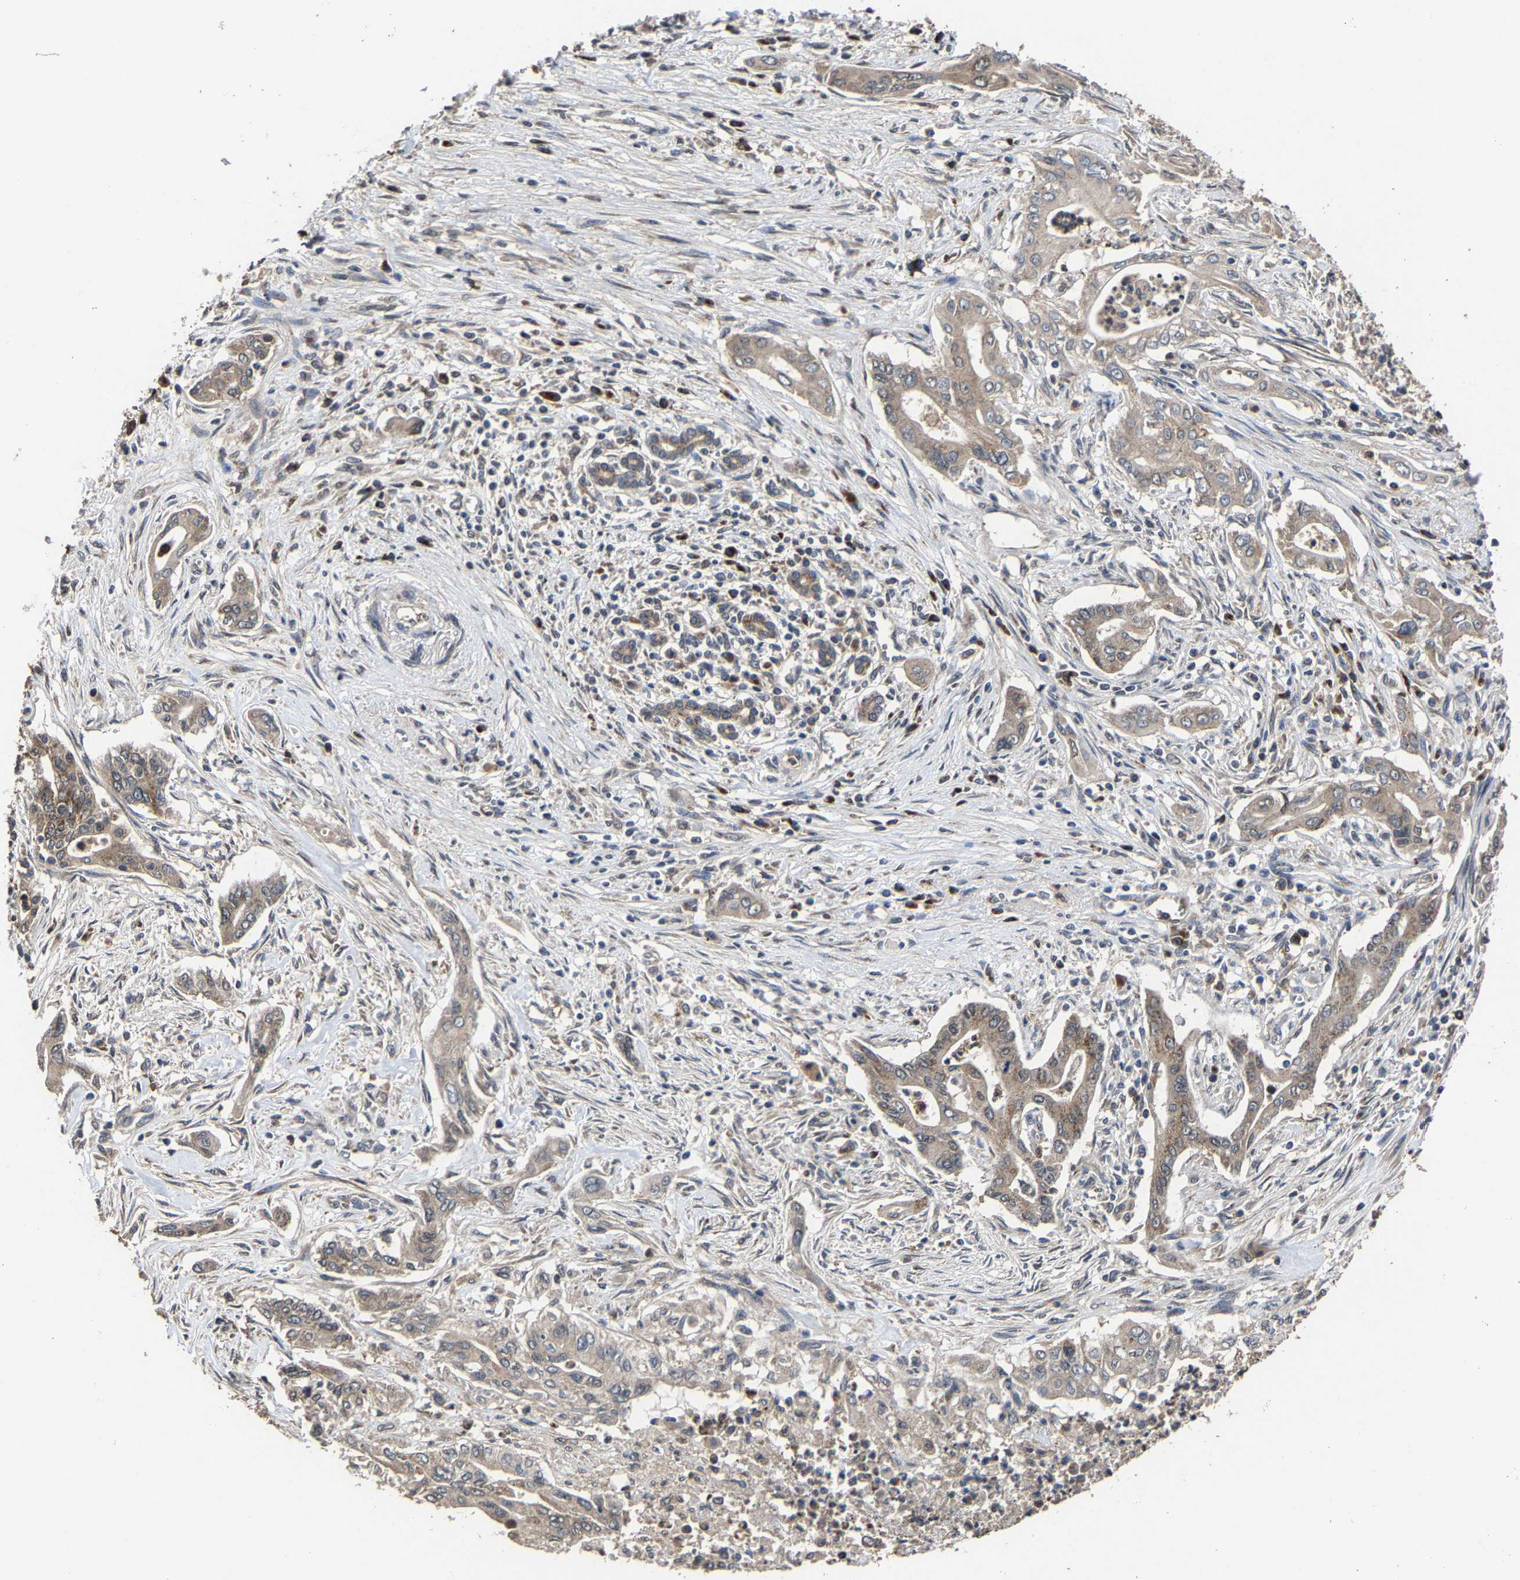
{"staining": {"intensity": "weak", "quantity": ">75%", "location": "cytoplasmic/membranous"}, "tissue": "pancreatic cancer", "cell_type": "Tumor cells", "image_type": "cancer", "snomed": [{"axis": "morphology", "description": "Adenocarcinoma, NOS"}, {"axis": "topography", "description": "Pancreas"}], "caption": "Pancreatic cancer tissue exhibits weak cytoplasmic/membranous expression in approximately >75% of tumor cells", "gene": "EBAG9", "patient": {"sex": "male", "age": 58}}